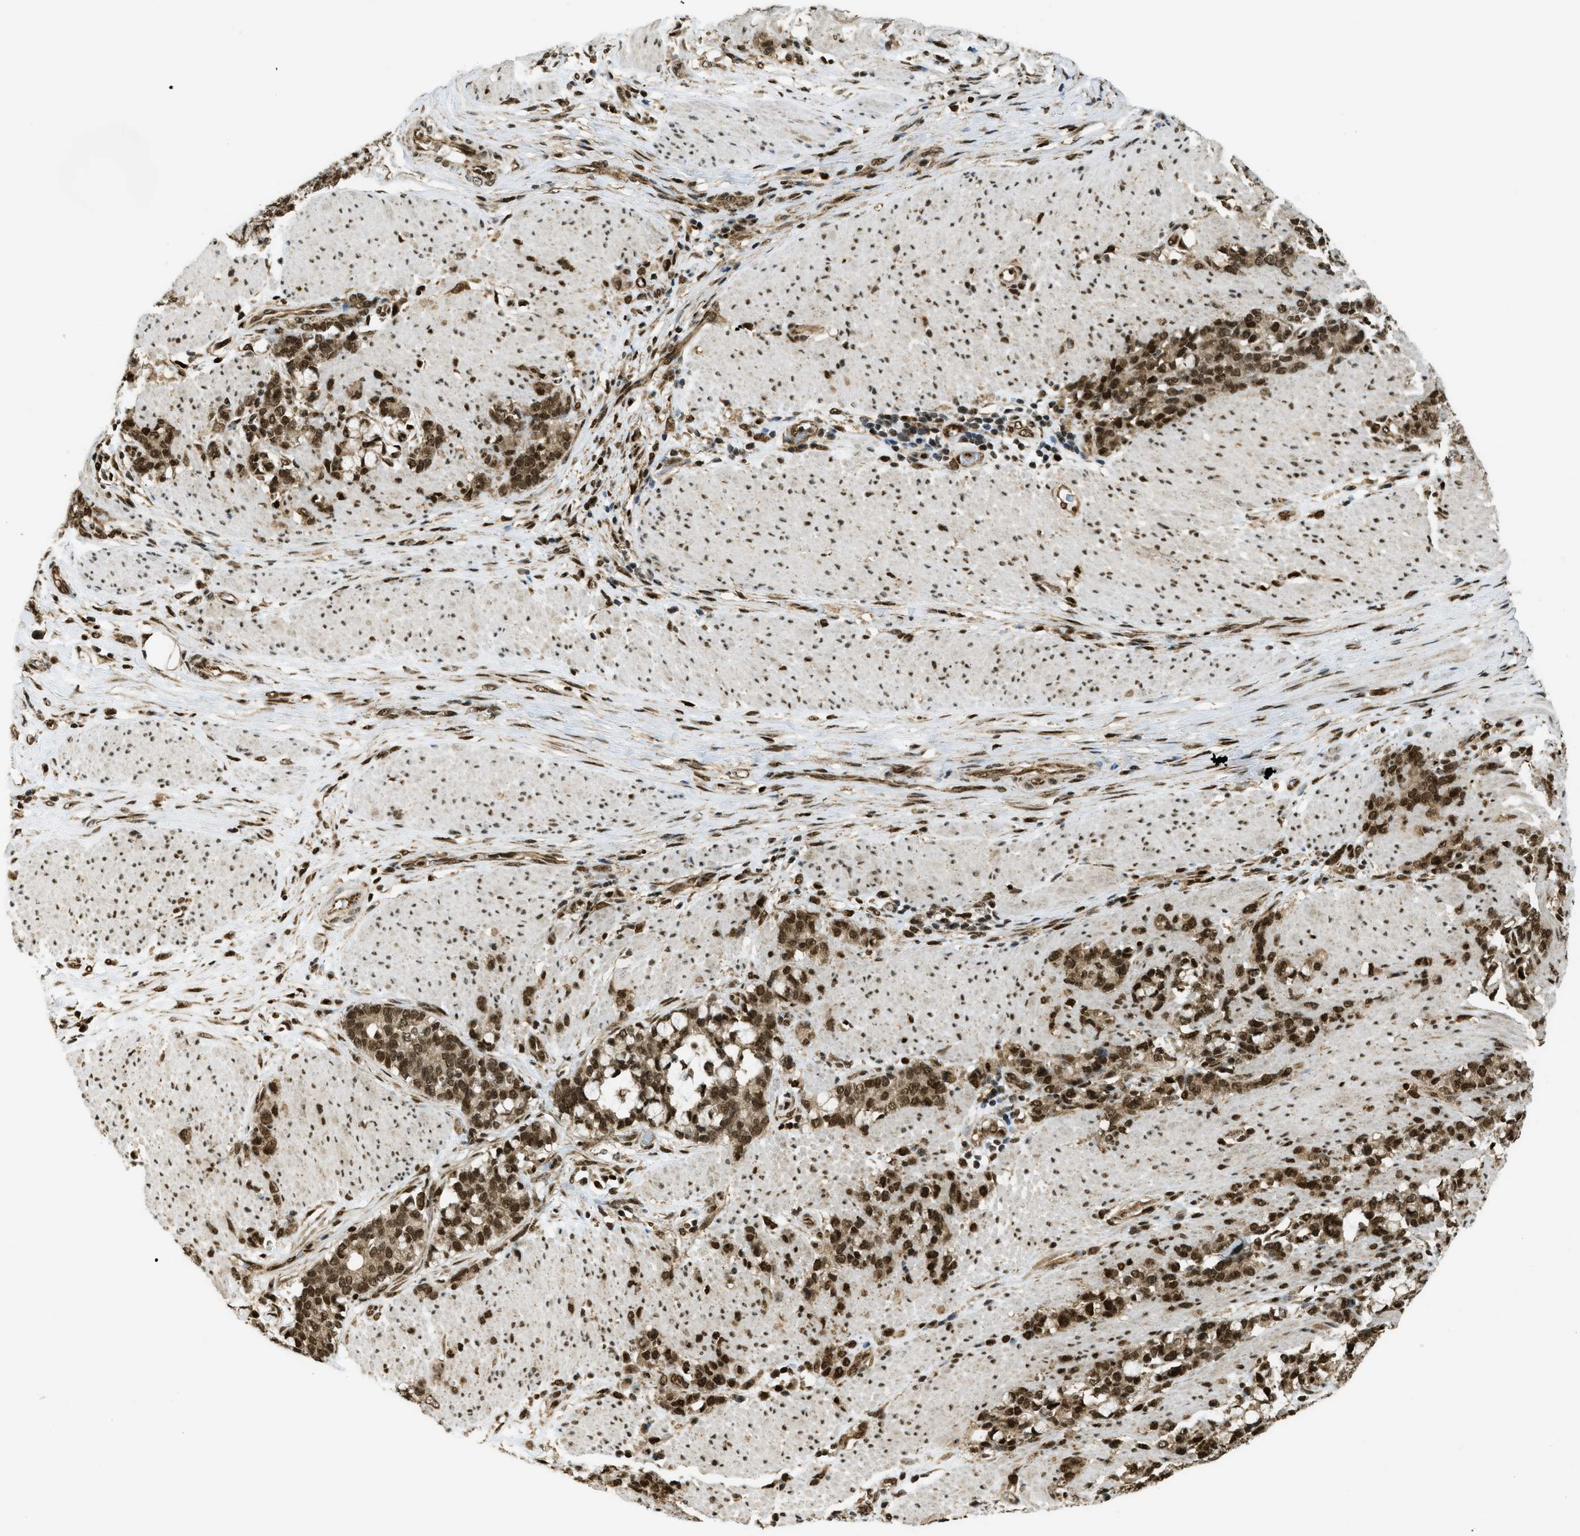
{"staining": {"intensity": "strong", "quantity": ">75%", "location": "cytoplasmic/membranous,nuclear"}, "tissue": "stomach cancer", "cell_type": "Tumor cells", "image_type": "cancer", "snomed": [{"axis": "morphology", "description": "Adenocarcinoma, NOS"}, {"axis": "topography", "description": "Stomach, lower"}], "caption": "IHC of stomach cancer (adenocarcinoma) exhibits high levels of strong cytoplasmic/membranous and nuclear expression in about >75% of tumor cells.", "gene": "TNPO1", "patient": {"sex": "male", "age": 88}}